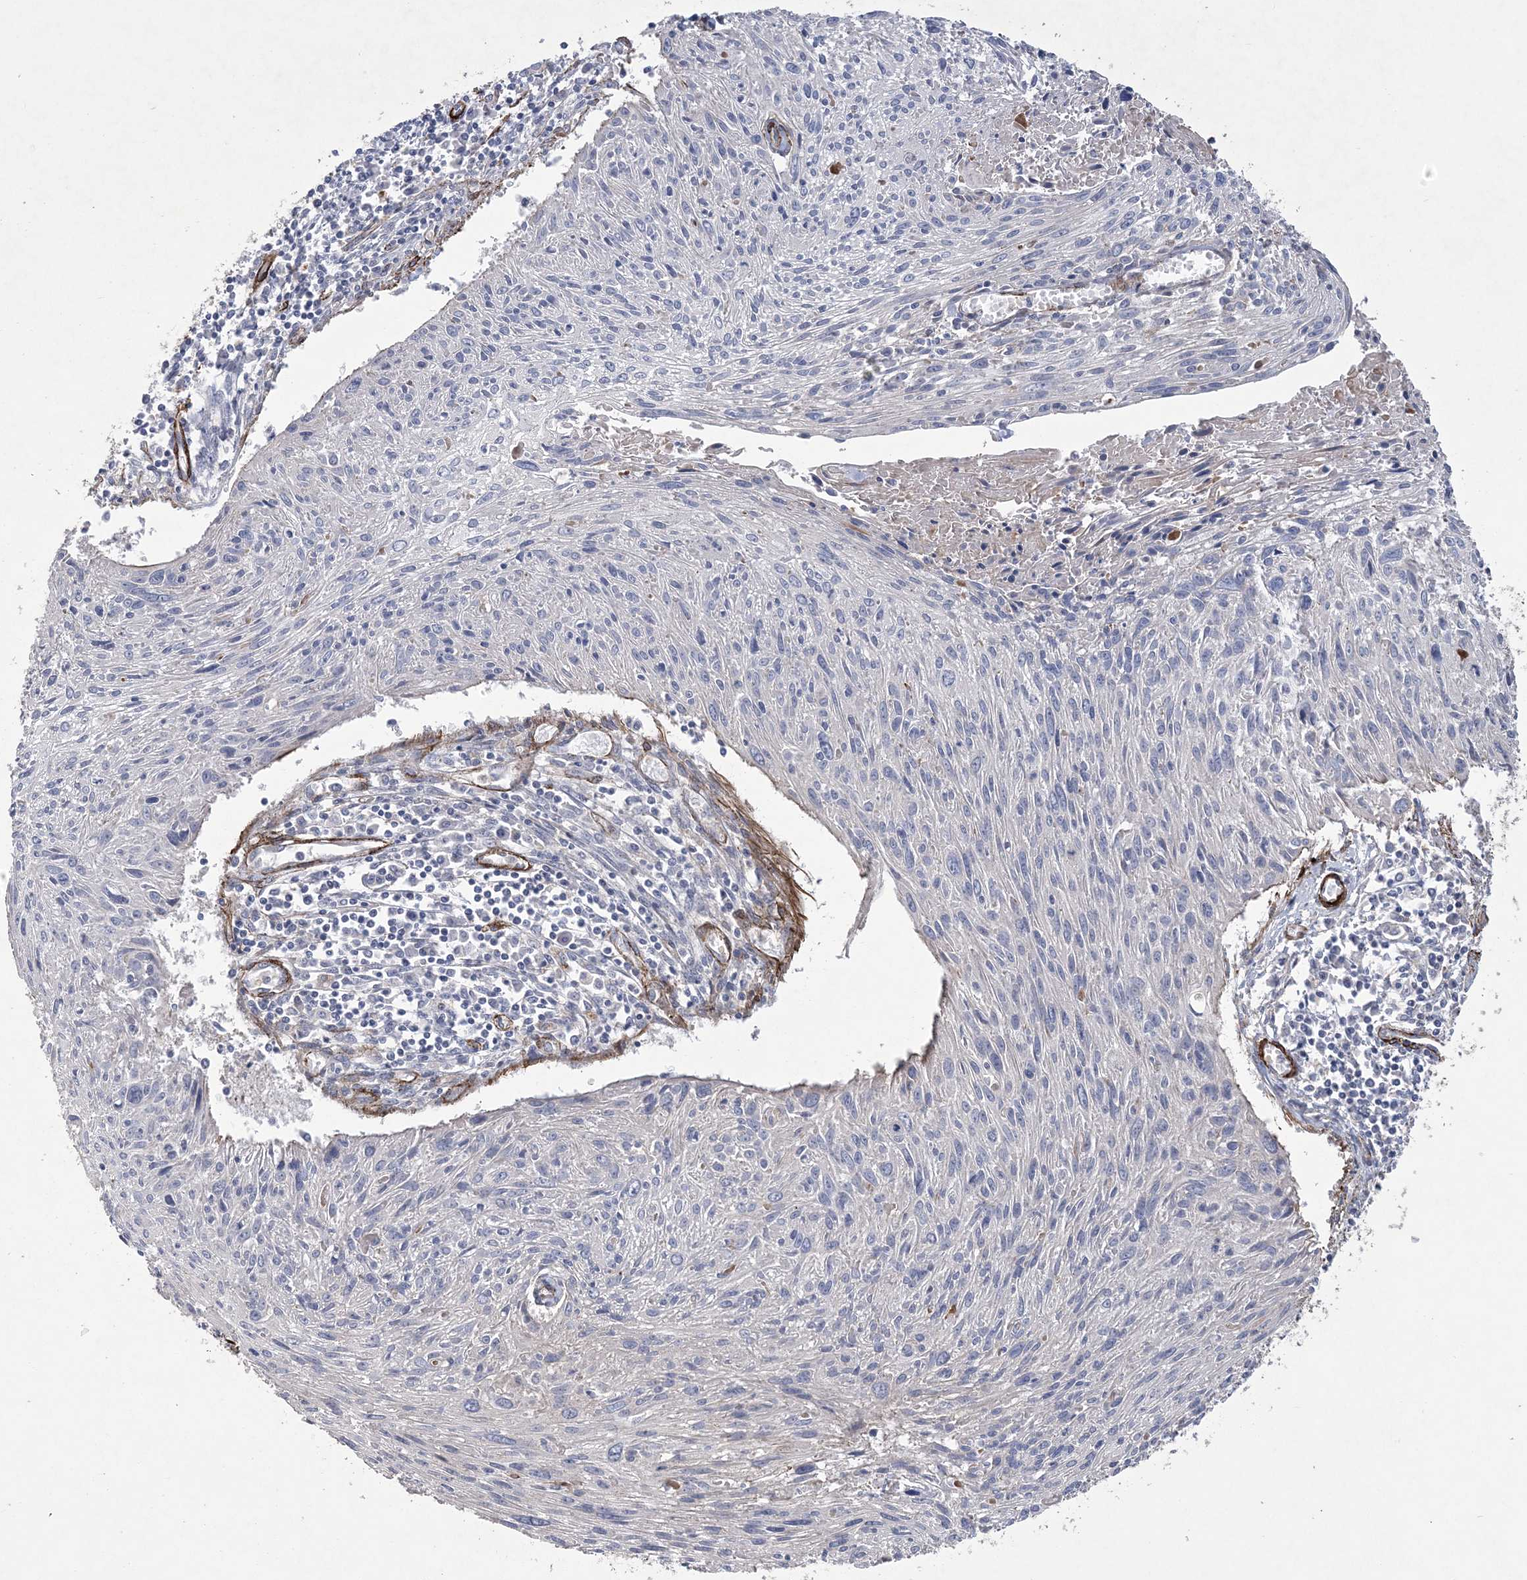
{"staining": {"intensity": "negative", "quantity": "none", "location": "none"}, "tissue": "cervical cancer", "cell_type": "Tumor cells", "image_type": "cancer", "snomed": [{"axis": "morphology", "description": "Squamous cell carcinoma, NOS"}, {"axis": "topography", "description": "Cervix"}], "caption": "Immunohistochemistry histopathology image of neoplastic tissue: cervical squamous cell carcinoma stained with DAB (3,3'-diaminobenzidine) exhibits no significant protein expression in tumor cells. The staining is performed using DAB (3,3'-diaminobenzidine) brown chromogen with nuclei counter-stained in using hematoxylin.", "gene": "ARSJ", "patient": {"sex": "female", "age": 51}}